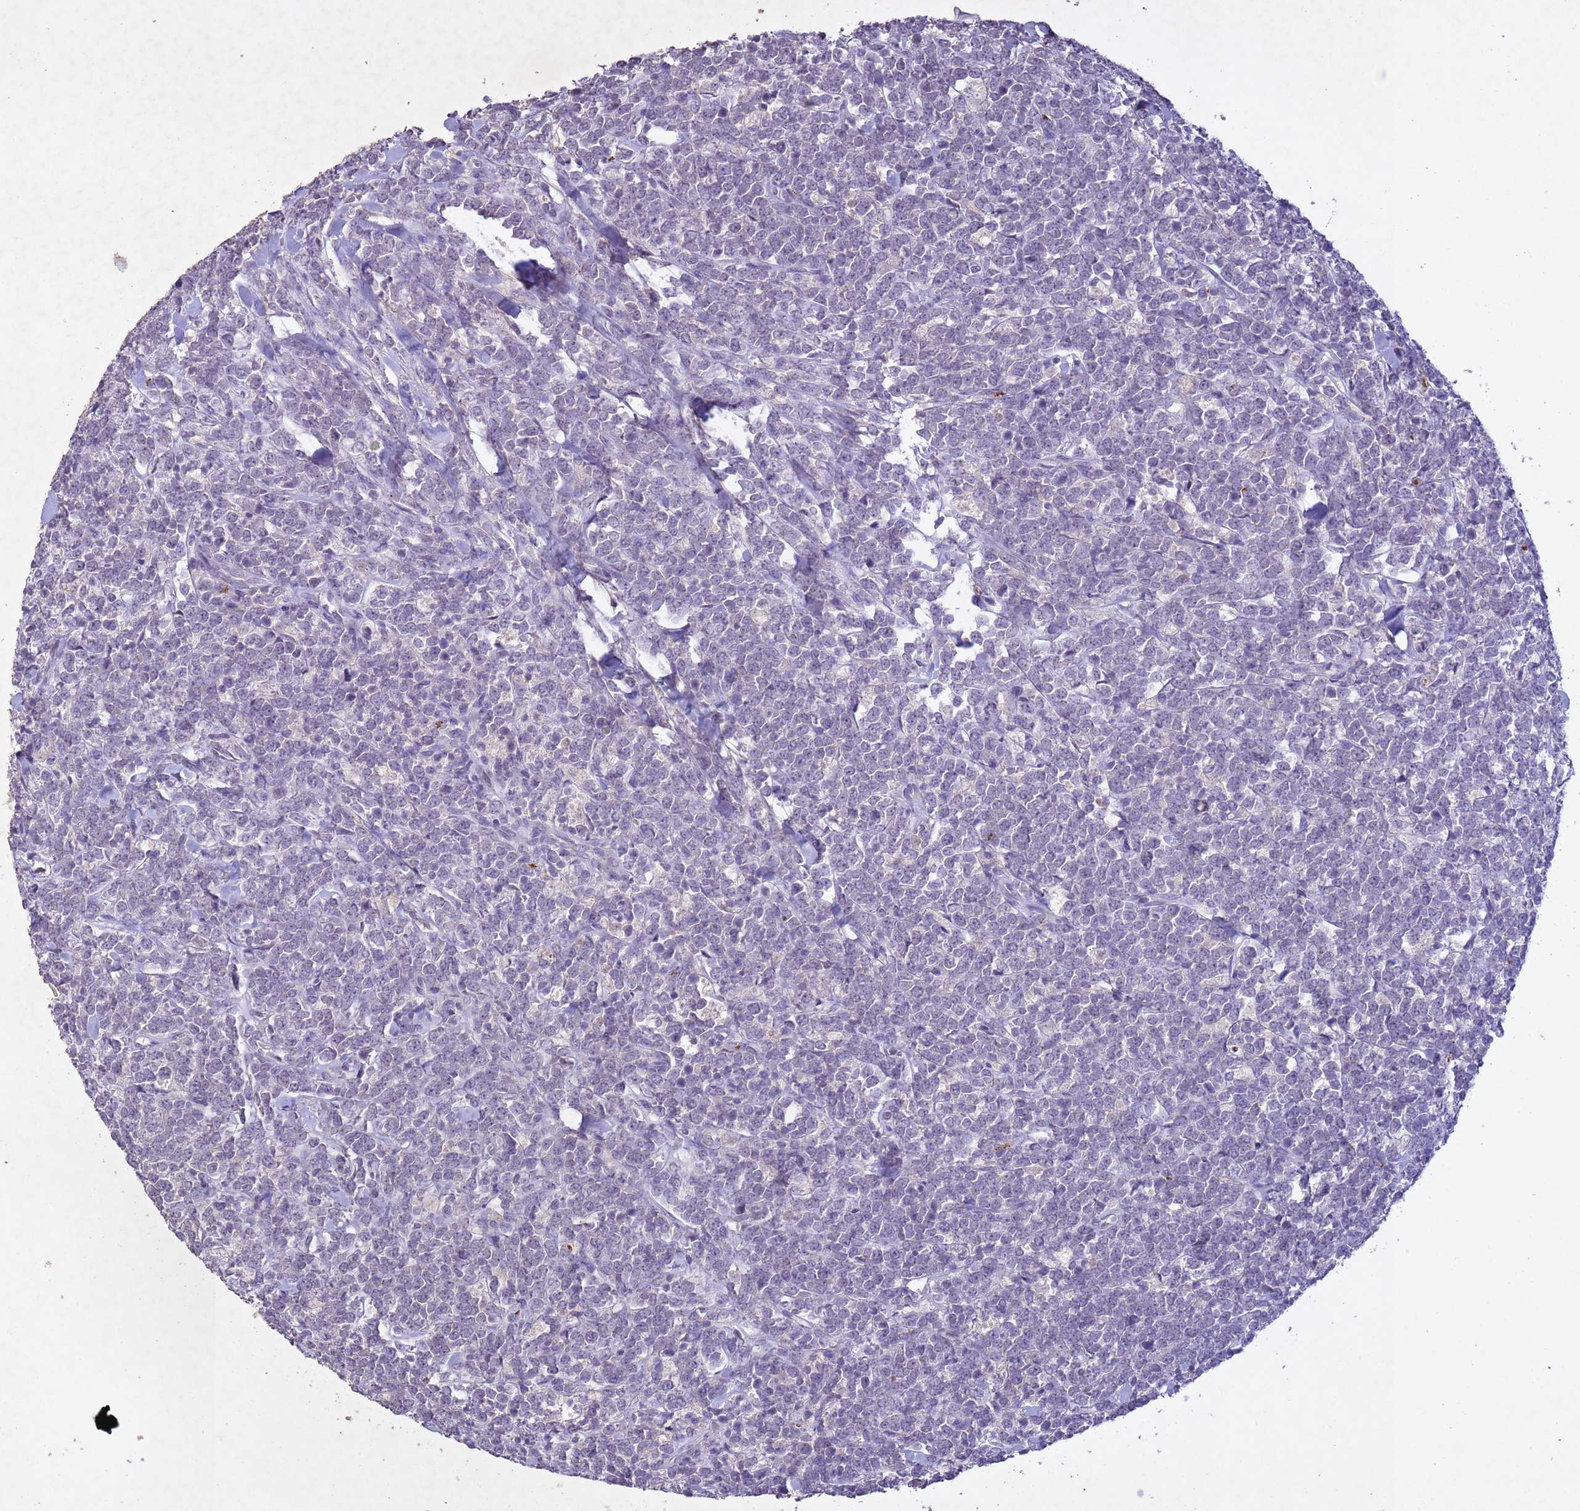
{"staining": {"intensity": "negative", "quantity": "none", "location": "none"}, "tissue": "lymphoma", "cell_type": "Tumor cells", "image_type": "cancer", "snomed": [{"axis": "morphology", "description": "Malignant lymphoma, non-Hodgkin's type, High grade"}, {"axis": "topography", "description": "Small intestine"}], "caption": "Malignant lymphoma, non-Hodgkin's type (high-grade) was stained to show a protein in brown. There is no significant staining in tumor cells.", "gene": "NLRP11", "patient": {"sex": "male", "age": 8}}